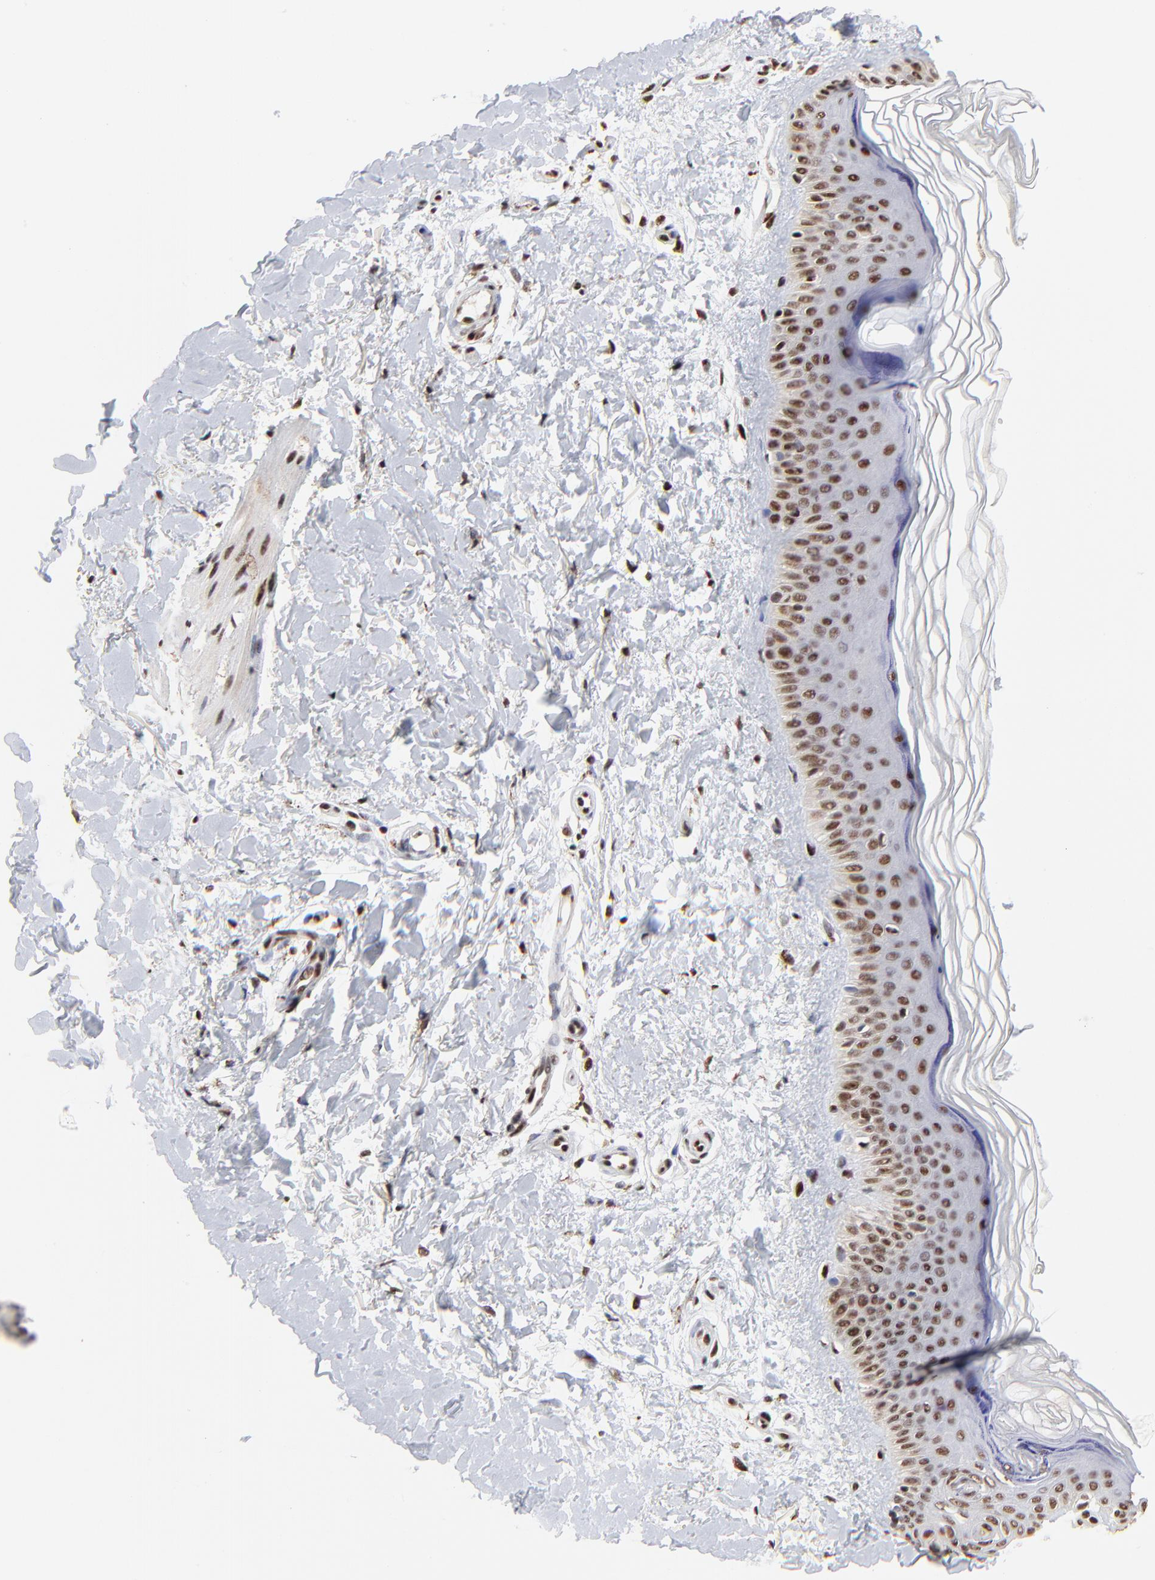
{"staining": {"intensity": "strong", "quantity": ">75%", "location": "nuclear"}, "tissue": "skin", "cell_type": "Fibroblasts", "image_type": "normal", "snomed": [{"axis": "morphology", "description": "Normal tissue, NOS"}, {"axis": "topography", "description": "Skin"}], "caption": "An immunohistochemistry histopathology image of unremarkable tissue is shown. Protein staining in brown shows strong nuclear positivity in skin within fibroblasts. Immunohistochemistry stains the protein in brown and the nuclei are stained blue.", "gene": "RBM22", "patient": {"sex": "female", "age": 19}}